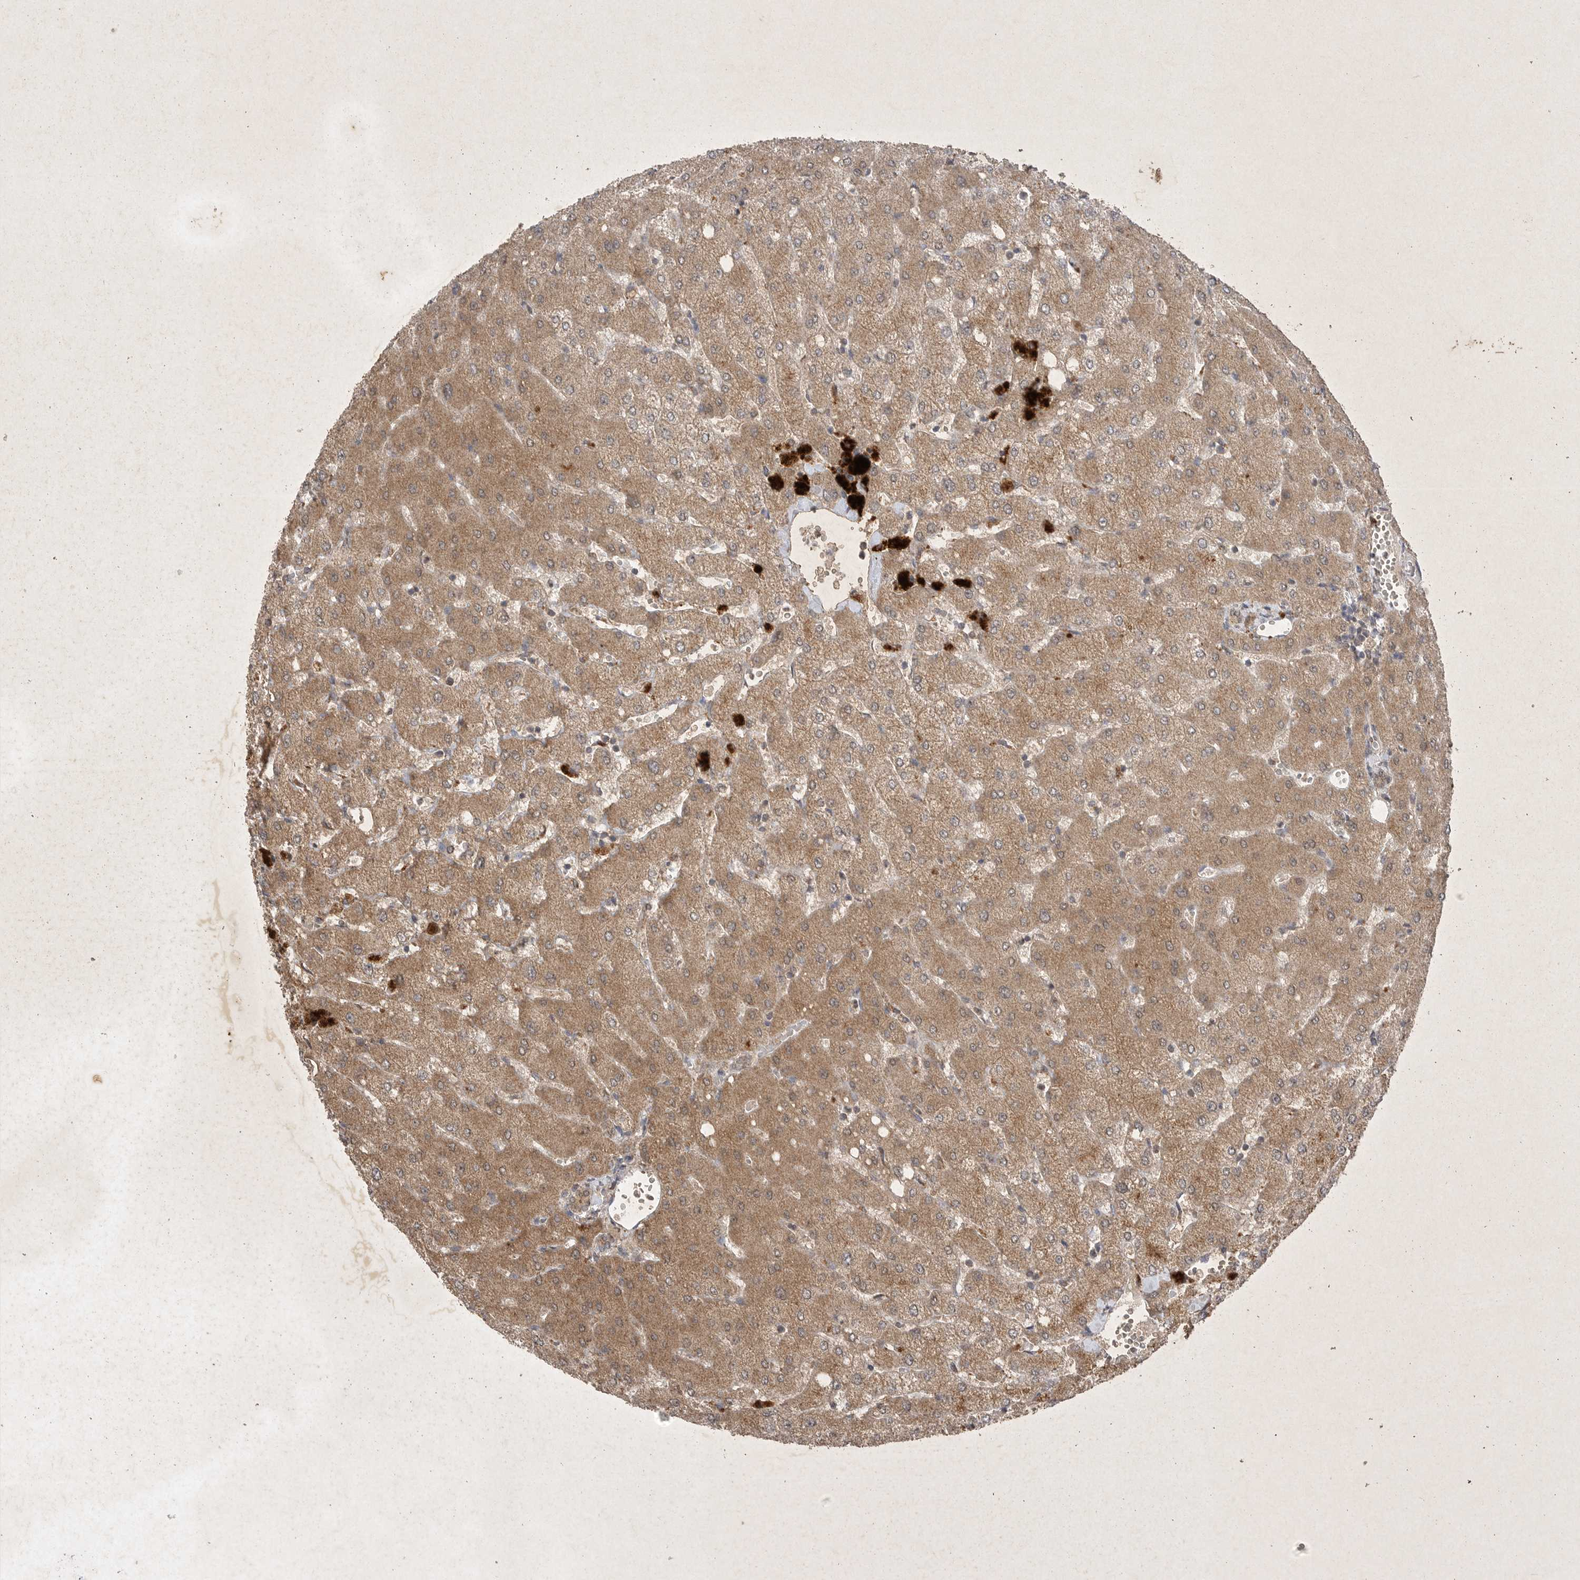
{"staining": {"intensity": "negative", "quantity": "none", "location": "none"}, "tissue": "liver", "cell_type": "Cholangiocytes", "image_type": "normal", "snomed": [{"axis": "morphology", "description": "Normal tissue, NOS"}, {"axis": "topography", "description": "Liver"}], "caption": "The image exhibits no significant expression in cholangiocytes of liver.", "gene": "DDR1", "patient": {"sex": "female", "age": 54}}